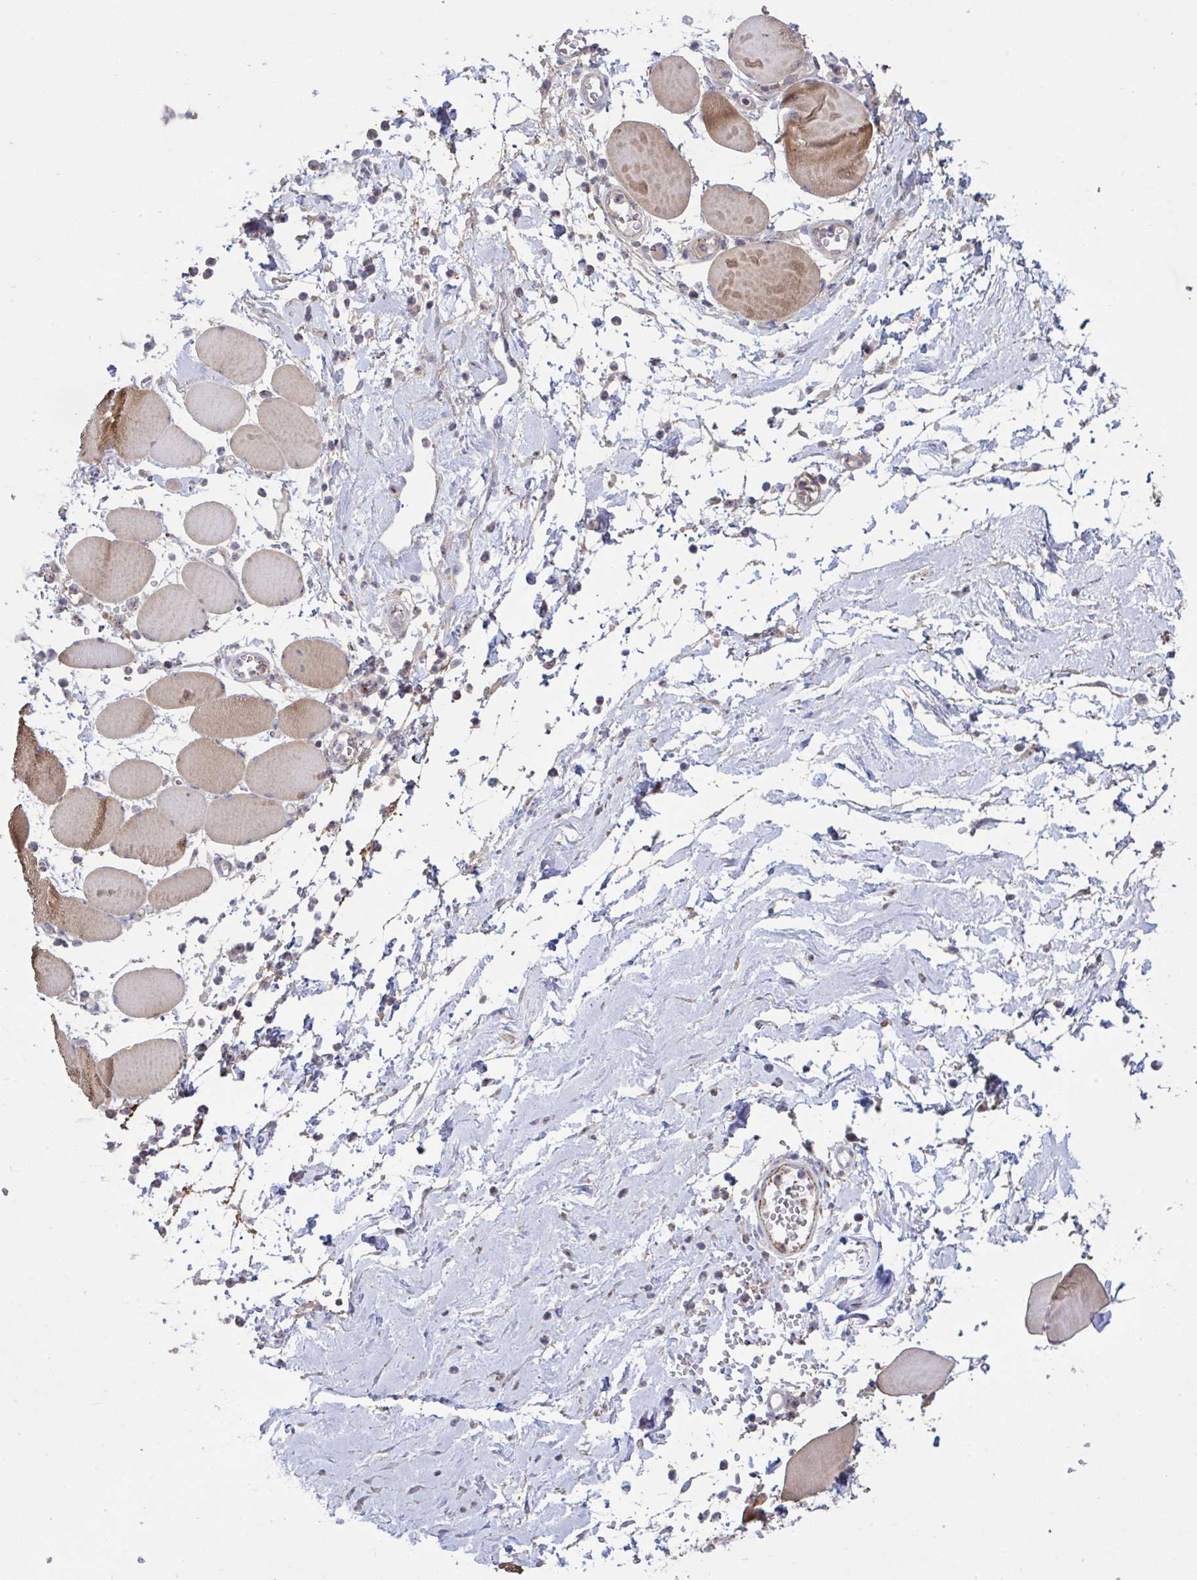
{"staining": {"intensity": "moderate", "quantity": "25%-75%", "location": "cytoplasmic/membranous"}, "tissue": "skeletal muscle", "cell_type": "Myocytes", "image_type": "normal", "snomed": [{"axis": "morphology", "description": "Normal tissue, NOS"}, {"axis": "topography", "description": "Skeletal muscle"}], "caption": "Immunohistochemical staining of normal skeletal muscle reveals moderate cytoplasmic/membranous protein staining in approximately 25%-75% of myocytes. (IHC, brightfield microscopy, high magnification).", "gene": "CD101", "patient": {"sex": "female", "age": 75}}